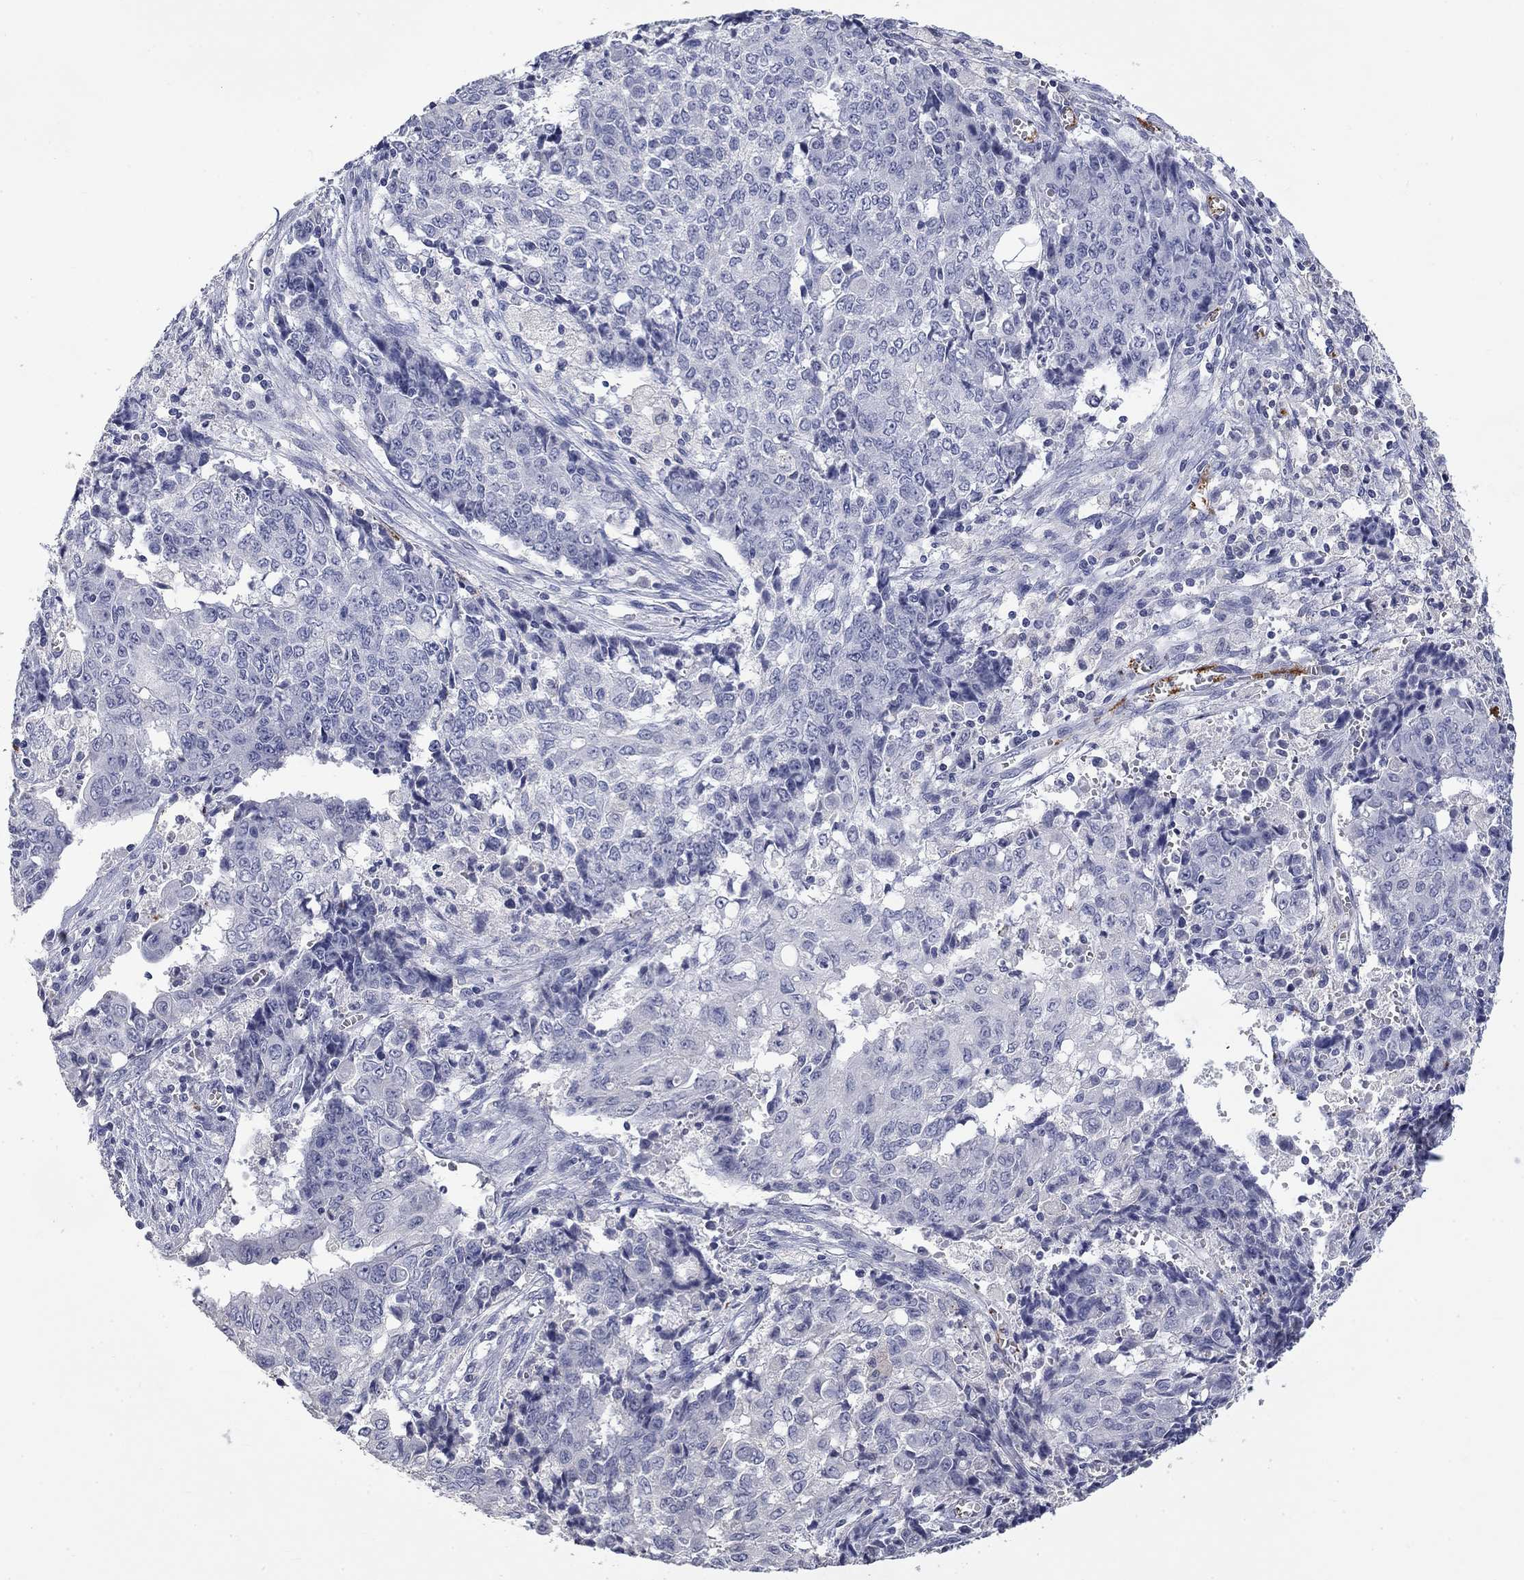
{"staining": {"intensity": "negative", "quantity": "none", "location": "none"}, "tissue": "ovarian cancer", "cell_type": "Tumor cells", "image_type": "cancer", "snomed": [{"axis": "morphology", "description": "Carcinoma, endometroid"}, {"axis": "topography", "description": "Ovary"}], "caption": "Ovarian cancer was stained to show a protein in brown. There is no significant positivity in tumor cells.", "gene": "PLEK", "patient": {"sex": "female", "age": 42}}